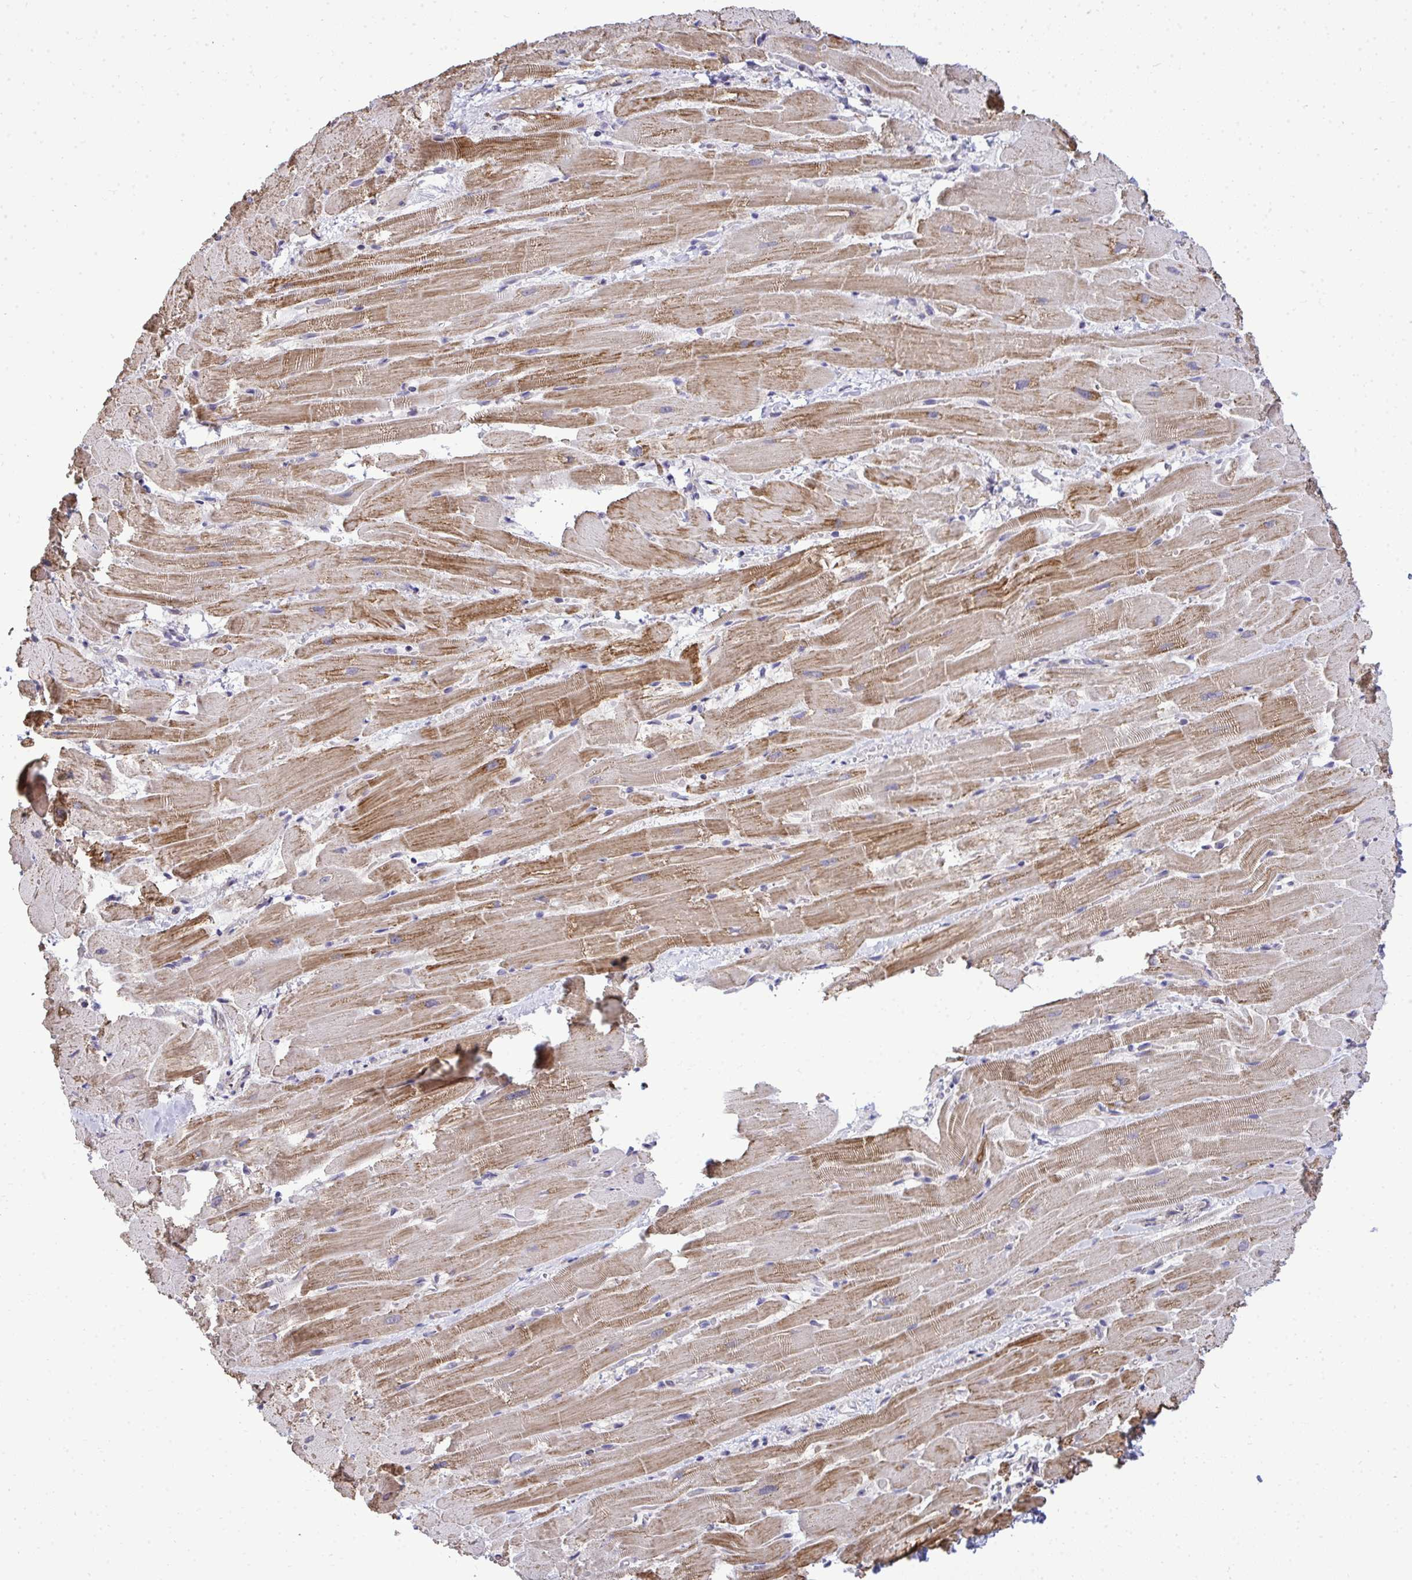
{"staining": {"intensity": "moderate", "quantity": "25%-75%", "location": "cytoplasmic/membranous"}, "tissue": "heart muscle", "cell_type": "Cardiomyocytes", "image_type": "normal", "snomed": [{"axis": "morphology", "description": "Normal tissue, NOS"}, {"axis": "topography", "description": "Heart"}], "caption": "This micrograph reveals IHC staining of normal human heart muscle, with medium moderate cytoplasmic/membranous positivity in about 25%-75% of cardiomyocytes.", "gene": "XAF1", "patient": {"sex": "male", "age": 37}}